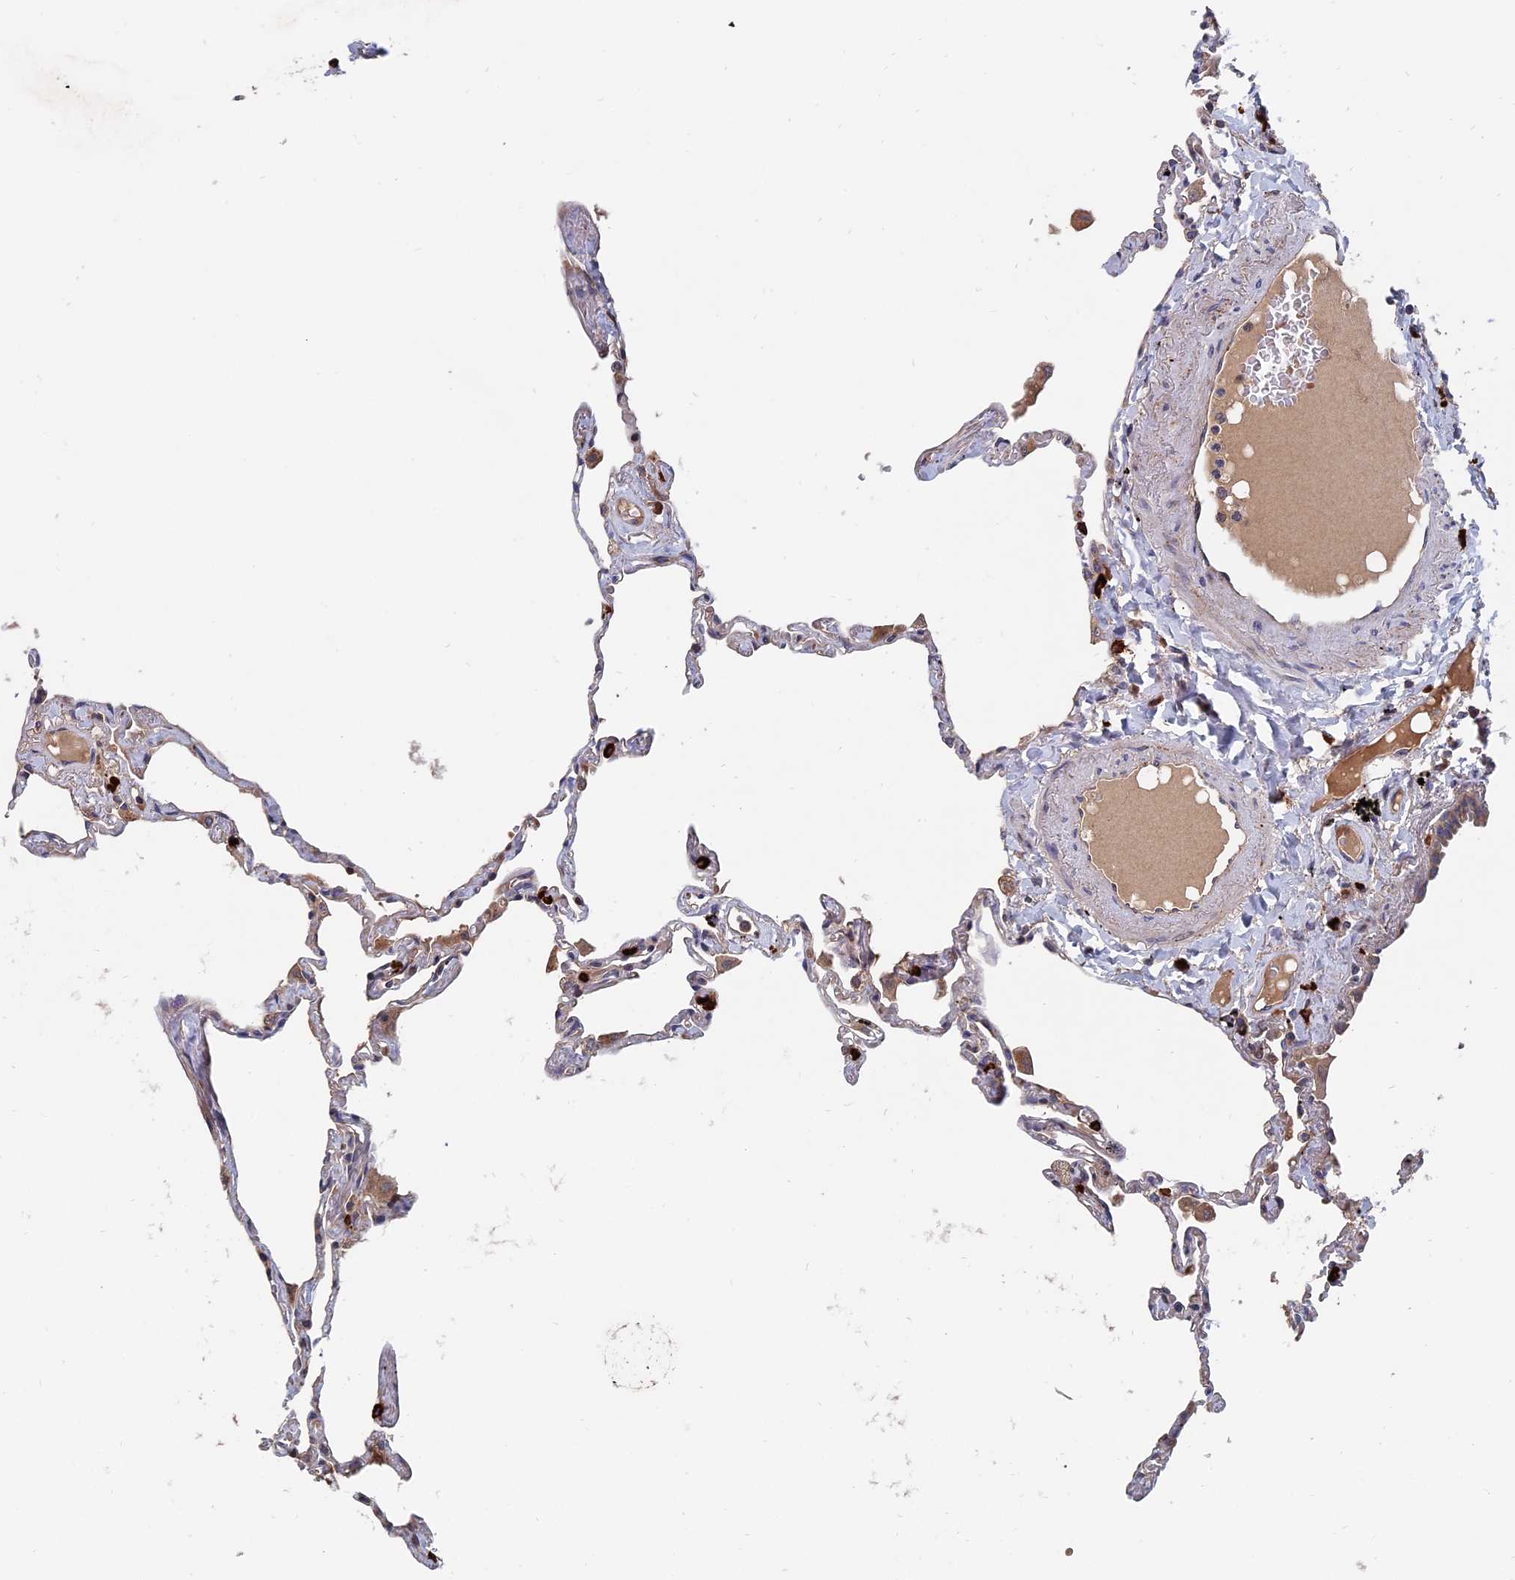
{"staining": {"intensity": "weak", "quantity": "25%-75%", "location": "cytoplasmic/membranous"}, "tissue": "lung", "cell_type": "Alveolar cells", "image_type": "normal", "snomed": [{"axis": "morphology", "description": "Normal tissue, NOS"}, {"axis": "topography", "description": "Lung"}], "caption": "Weak cytoplasmic/membranous protein staining is seen in about 25%-75% of alveolar cells in lung.", "gene": "TRAPPC2L", "patient": {"sex": "female", "age": 67}}